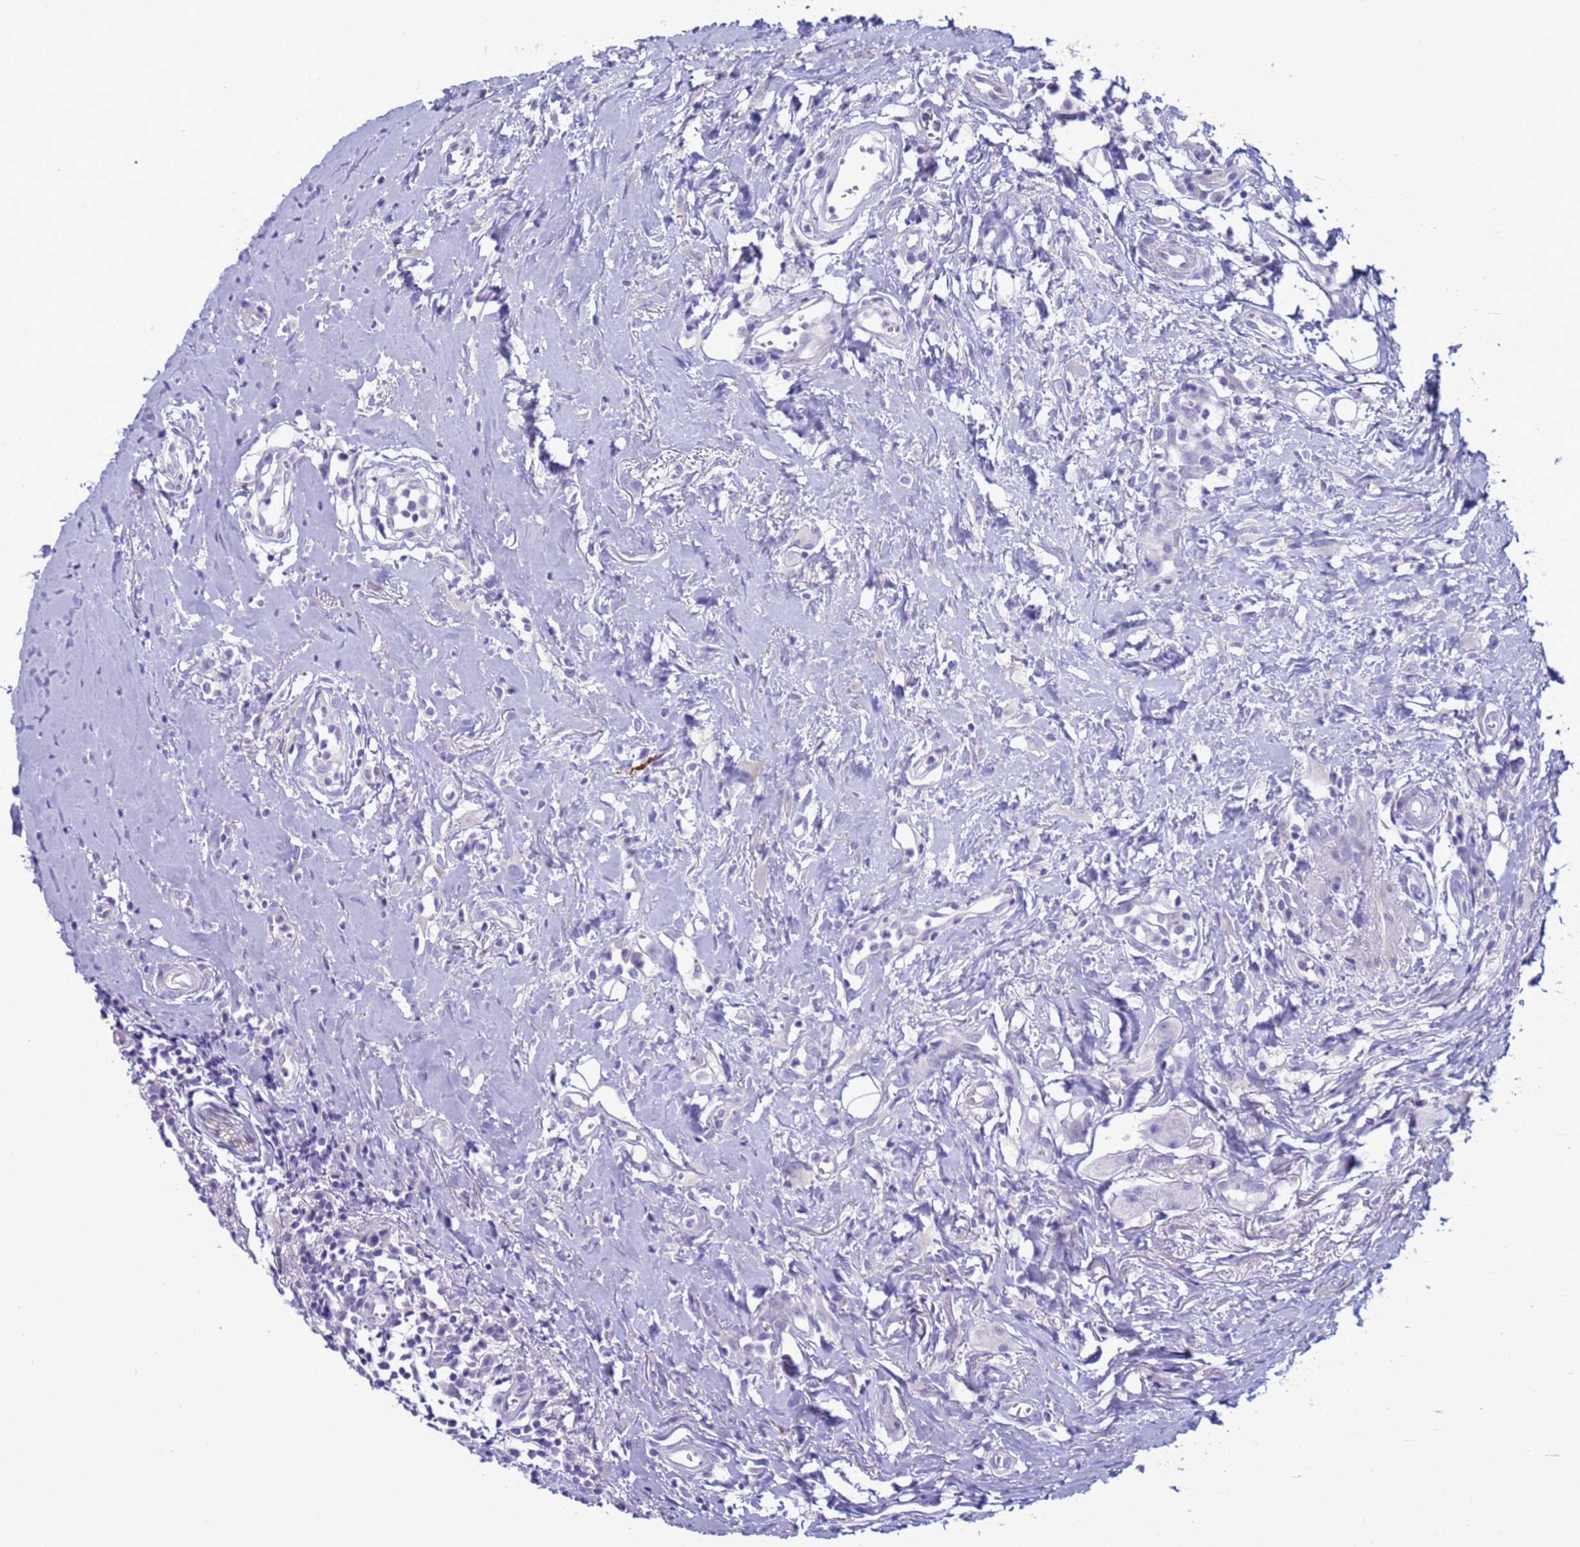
{"staining": {"intensity": "negative", "quantity": "none", "location": "none"}, "tissue": "head and neck cancer", "cell_type": "Tumor cells", "image_type": "cancer", "snomed": [{"axis": "morphology", "description": "Squamous cell carcinoma, NOS"}, {"axis": "topography", "description": "Head-Neck"}], "caption": "This is an immunohistochemistry (IHC) image of squamous cell carcinoma (head and neck). There is no positivity in tumor cells.", "gene": "CST4", "patient": {"sex": "female", "age": 70}}